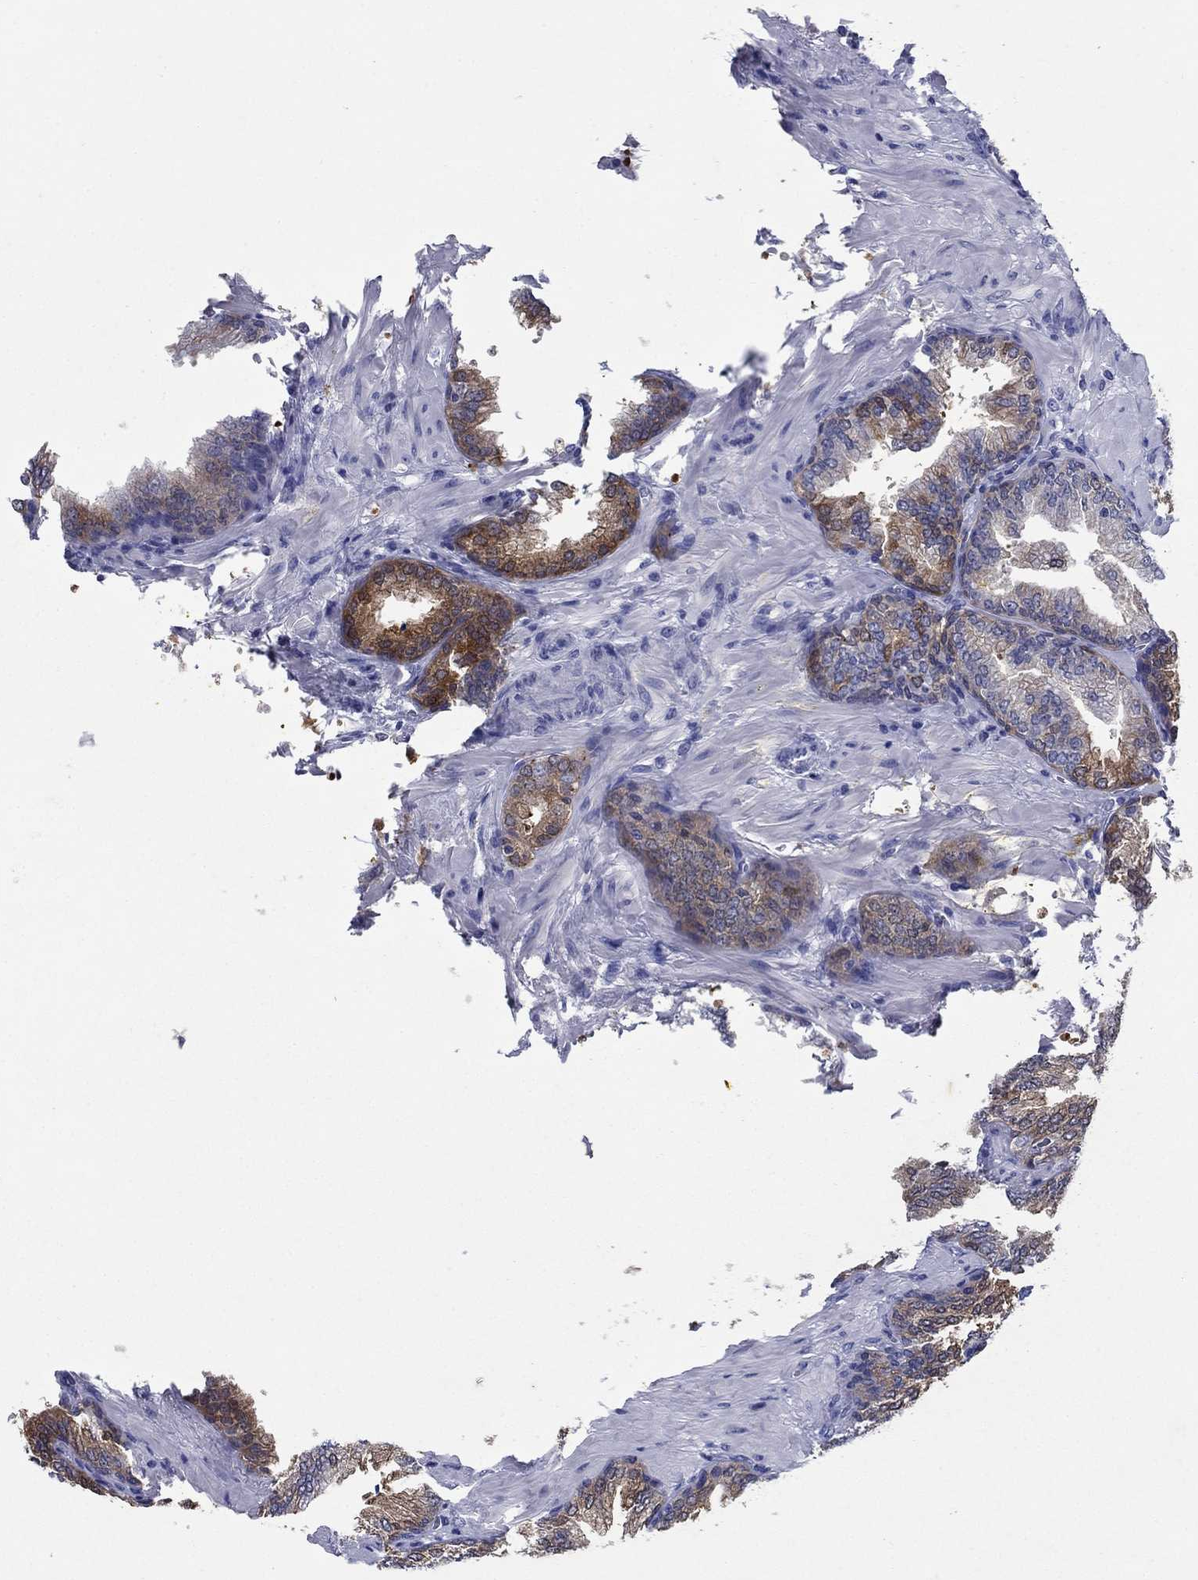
{"staining": {"intensity": "moderate", "quantity": "<25%", "location": "cytoplasmic/membranous"}, "tissue": "prostate cancer", "cell_type": "Tumor cells", "image_type": "cancer", "snomed": [{"axis": "morphology", "description": "Adenocarcinoma, Low grade"}, {"axis": "topography", "description": "Prostate"}], "caption": "IHC of prostate cancer demonstrates low levels of moderate cytoplasmic/membranous expression in about <25% of tumor cells.", "gene": "SULT2B1", "patient": {"sex": "male", "age": 68}}